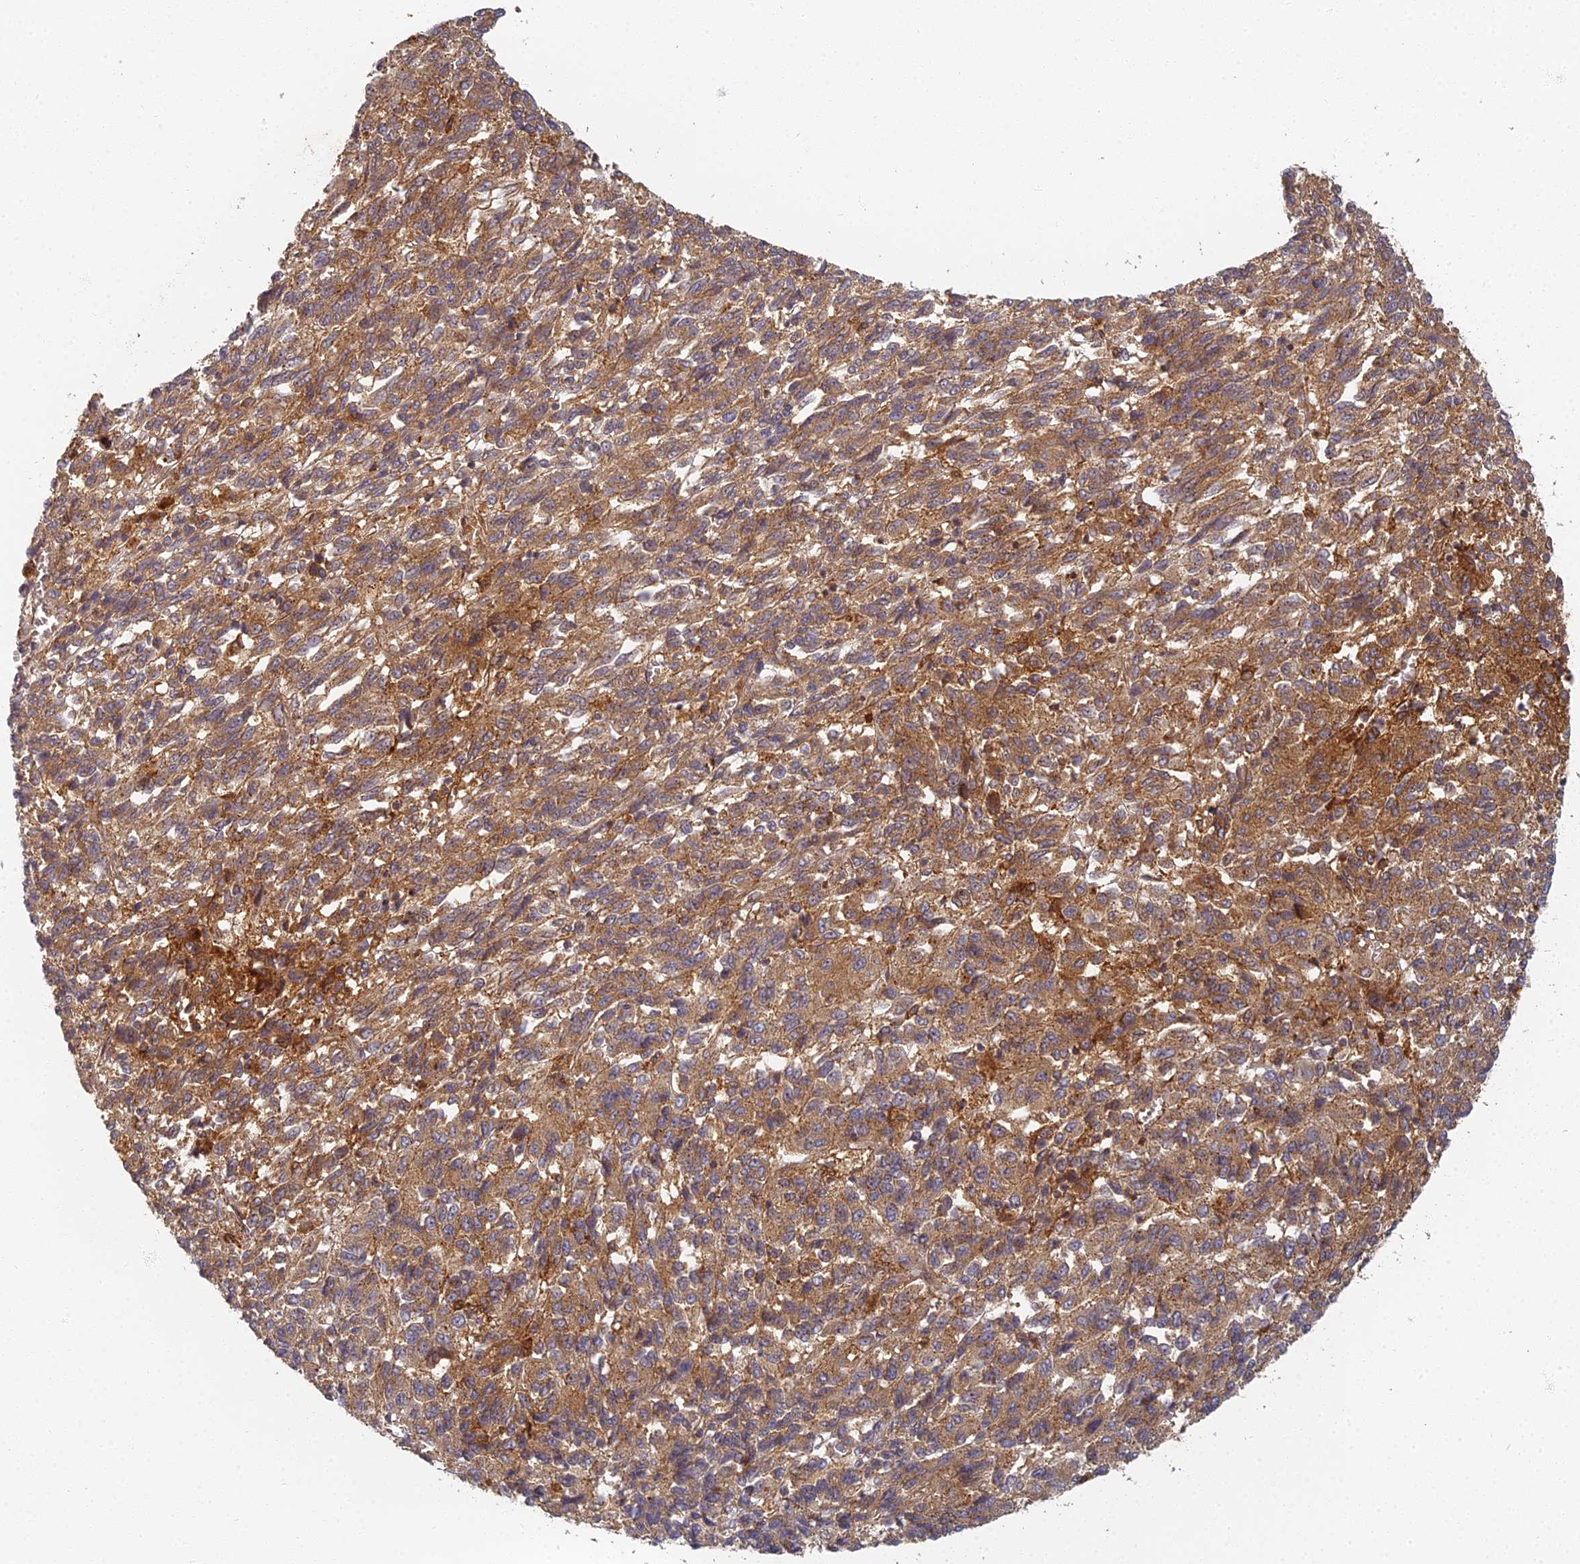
{"staining": {"intensity": "moderate", "quantity": ">75%", "location": "cytoplasmic/membranous"}, "tissue": "melanoma", "cell_type": "Tumor cells", "image_type": "cancer", "snomed": [{"axis": "morphology", "description": "Malignant melanoma, Metastatic site"}, {"axis": "topography", "description": "Lung"}], "caption": "This micrograph shows melanoma stained with IHC to label a protein in brown. The cytoplasmic/membranous of tumor cells show moderate positivity for the protein. Nuclei are counter-stained blue.", "gene": "INO80D", "patient": {"sex": "male", "age": 64}}